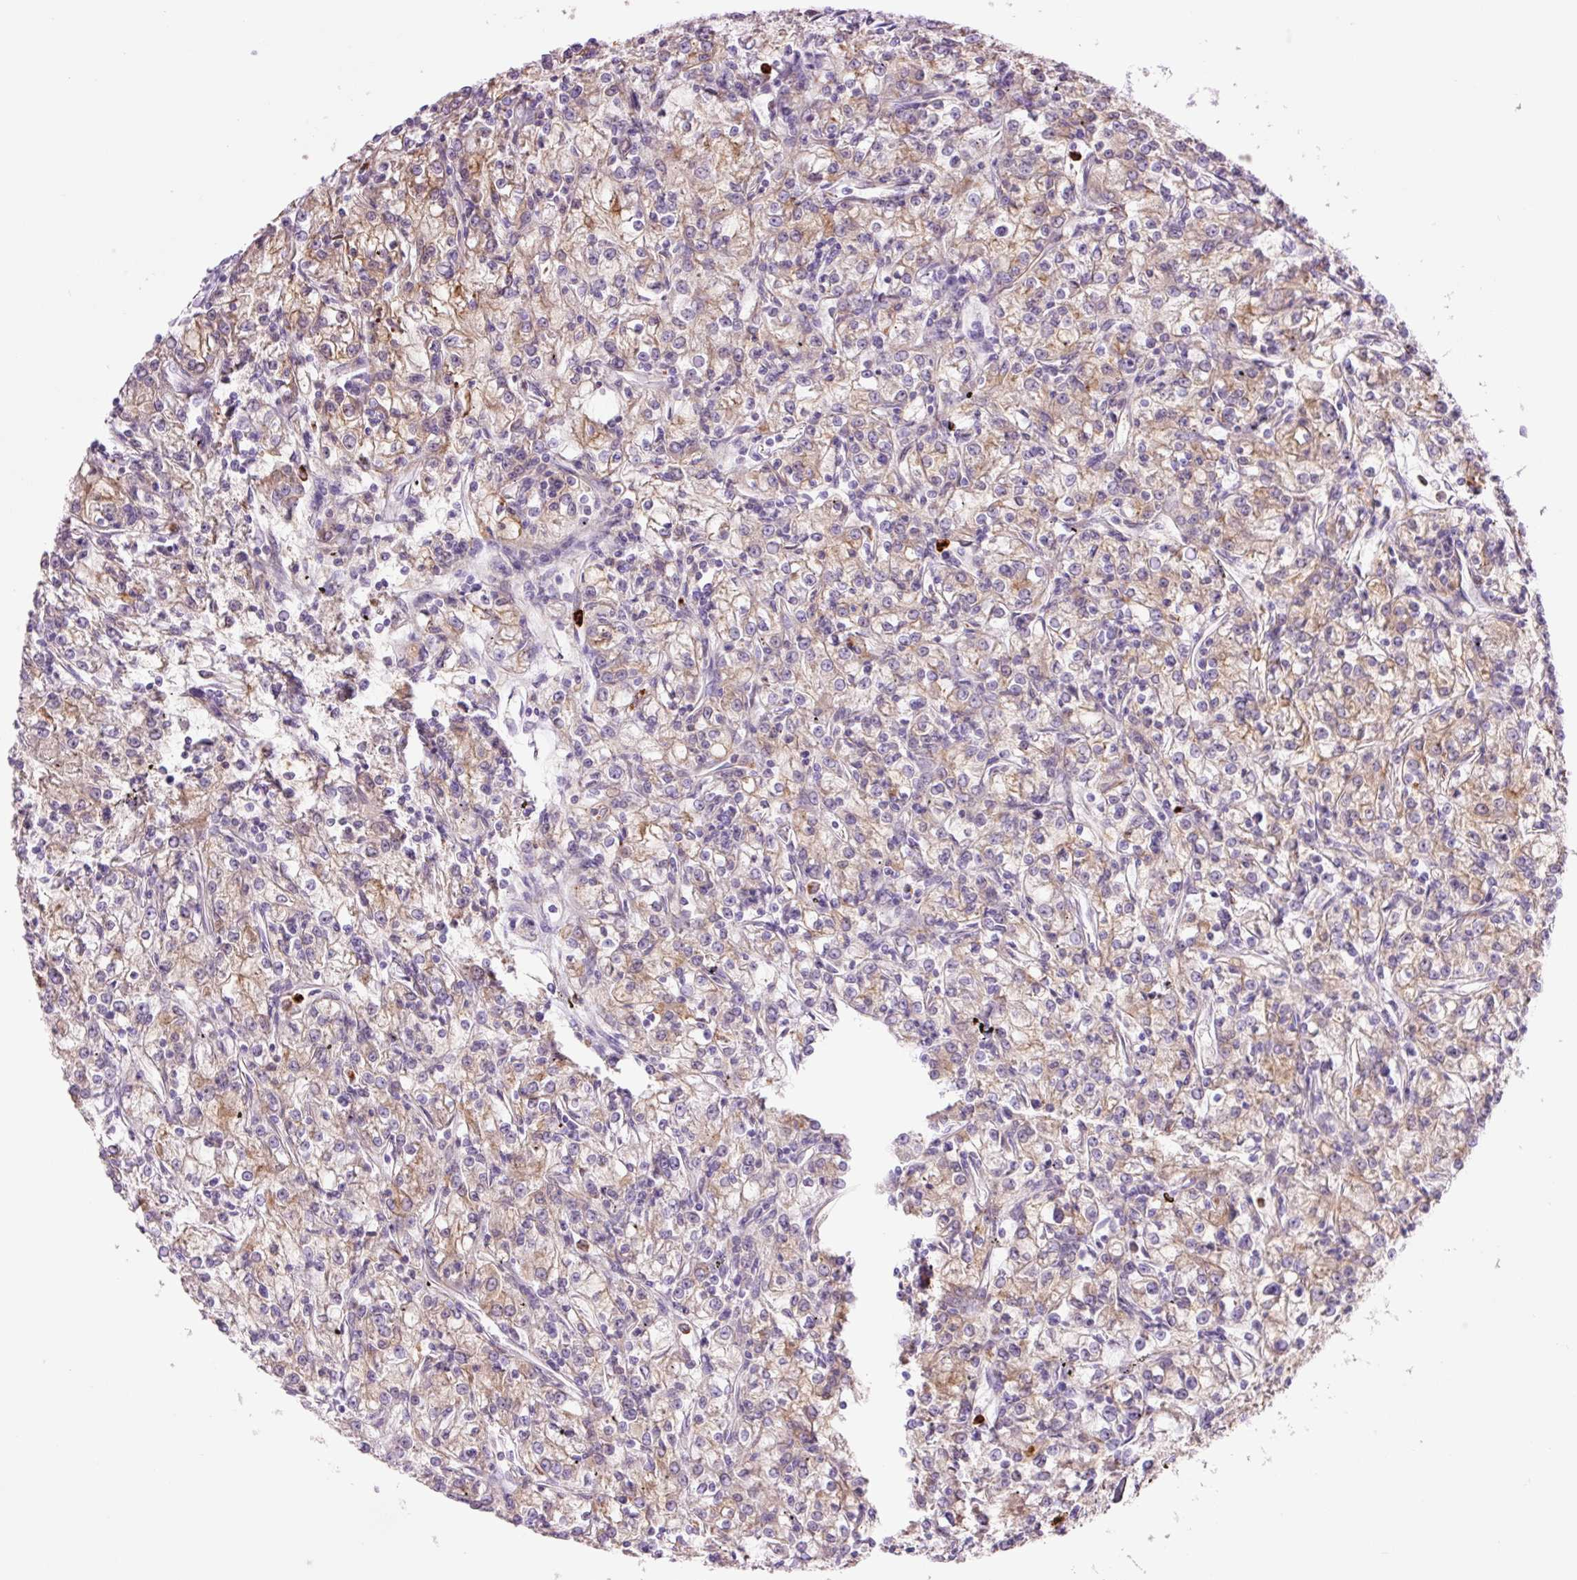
{"staining": {"intensity": "weak", "quantity": "25%-75%", "location": "cytoplasmic/membranous"}, "tissue": "renal cancer", "cell_type": "Tumor cells", "image_type": "cancer", "snomed": [{"axis": "morphology", "description": "Adenocarcinoma, NOS"}, {"axis": "topography", "description": "Kidney"}], "caption": "This is a photomicrograph of immunohistochemistry (IHC) staining of renal adenocarcinoma, which shows weak staining in the cytoplasmic/membranous of tumor cells.", "gene": "SH2D6", "patient": {"sex": "female", "age": 59}}